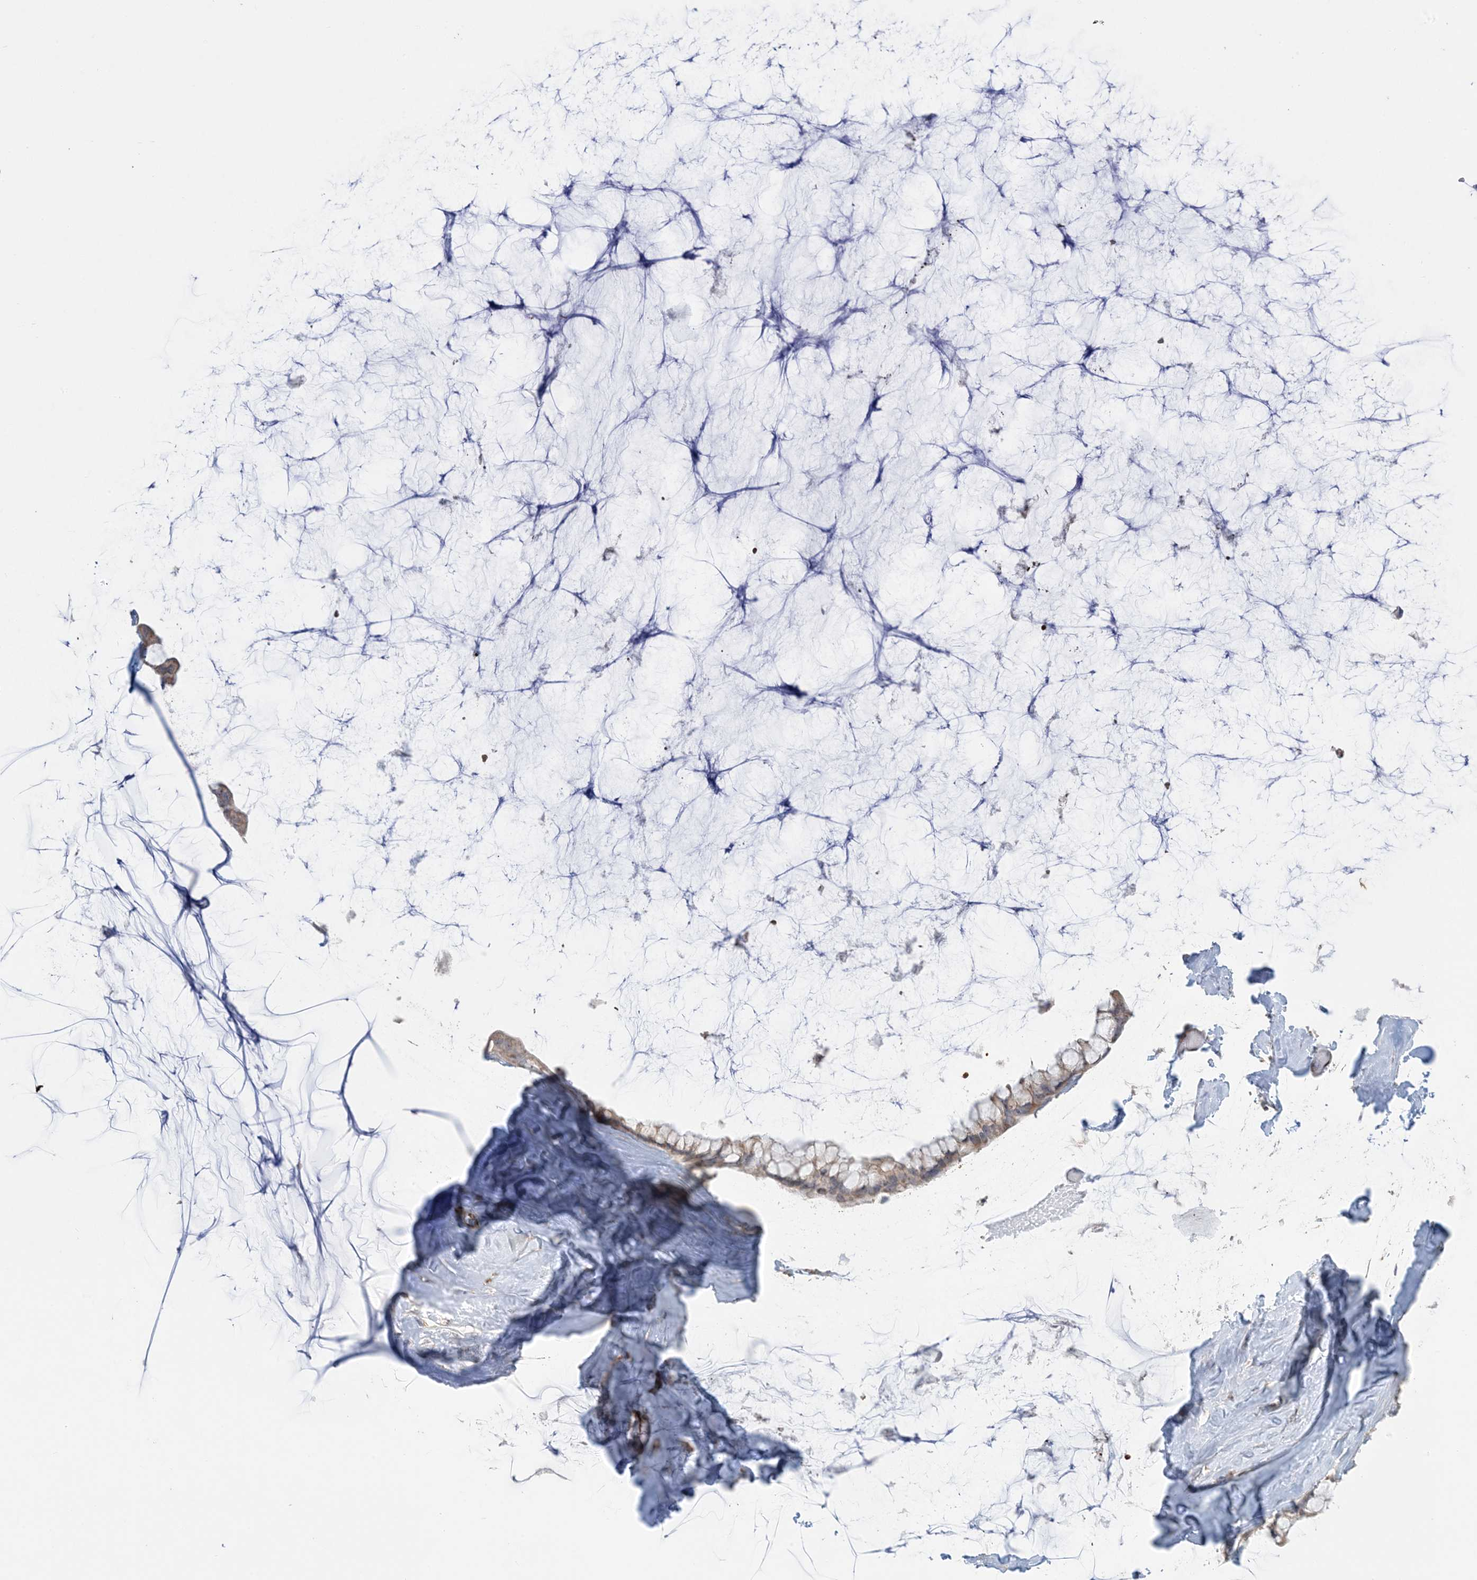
{"staining": {"intensity": "weak", "quantity": "25%-75%", "location": "cytoplasmic/membranous"}, "tissue": "ovarian cancer", "cell_type": "Tumor cells", "image_type": "cancer", "snomed": [{"axis": "morphology", "description": "Cystadenocarcinoma, mucinous, NOS"}, {"axis": "topography", "description": "Ovary"}], "caption": "Immunohistochemical staining of human ovarian cancer (mucinous cystadenocarcinoma) displays low levels of weak cytoplasmic/membranous protein expression in approximately 25%-75% of tumor cells.", "gene": "AGA", "patient": {"sex": "female", "age": 39}}